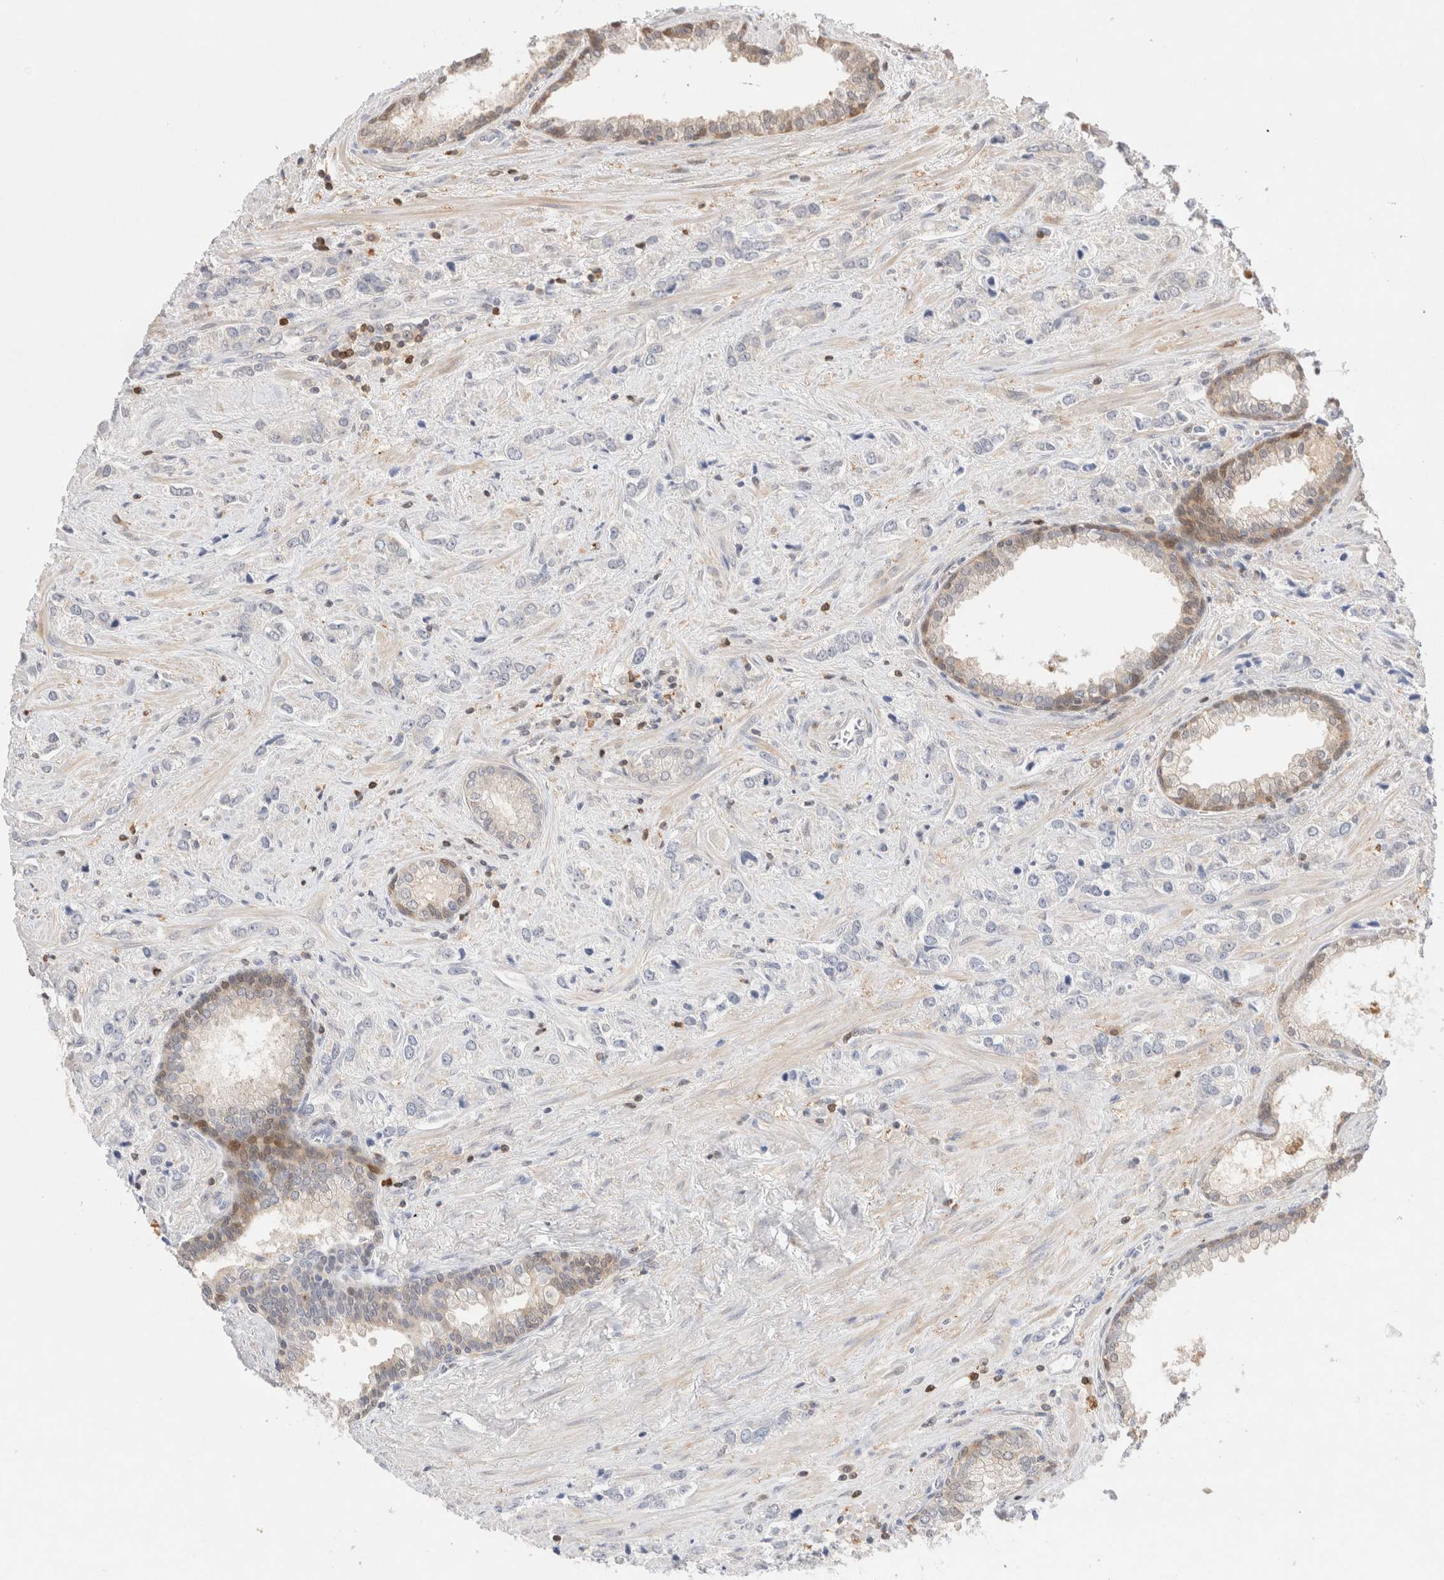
{"staining": {"intensity": "negative", "quantity": "none", "location": "none"}, "tissue": "prostate cancer", "cell_type": "Tumor cells", "image_type": "cancer", "snomed": [{"axis": "morphology", "description": "Adenocarcinoma, High grade"}, {"axis": "topography", "description": "Prostate"}], "caption": "The micrograph shows no significant positivity in tumor cells of prostate cancer (high-grade adenocarcinoma).", "gene": "STARD10", "patient": {"sex": "male", "age": 66}}